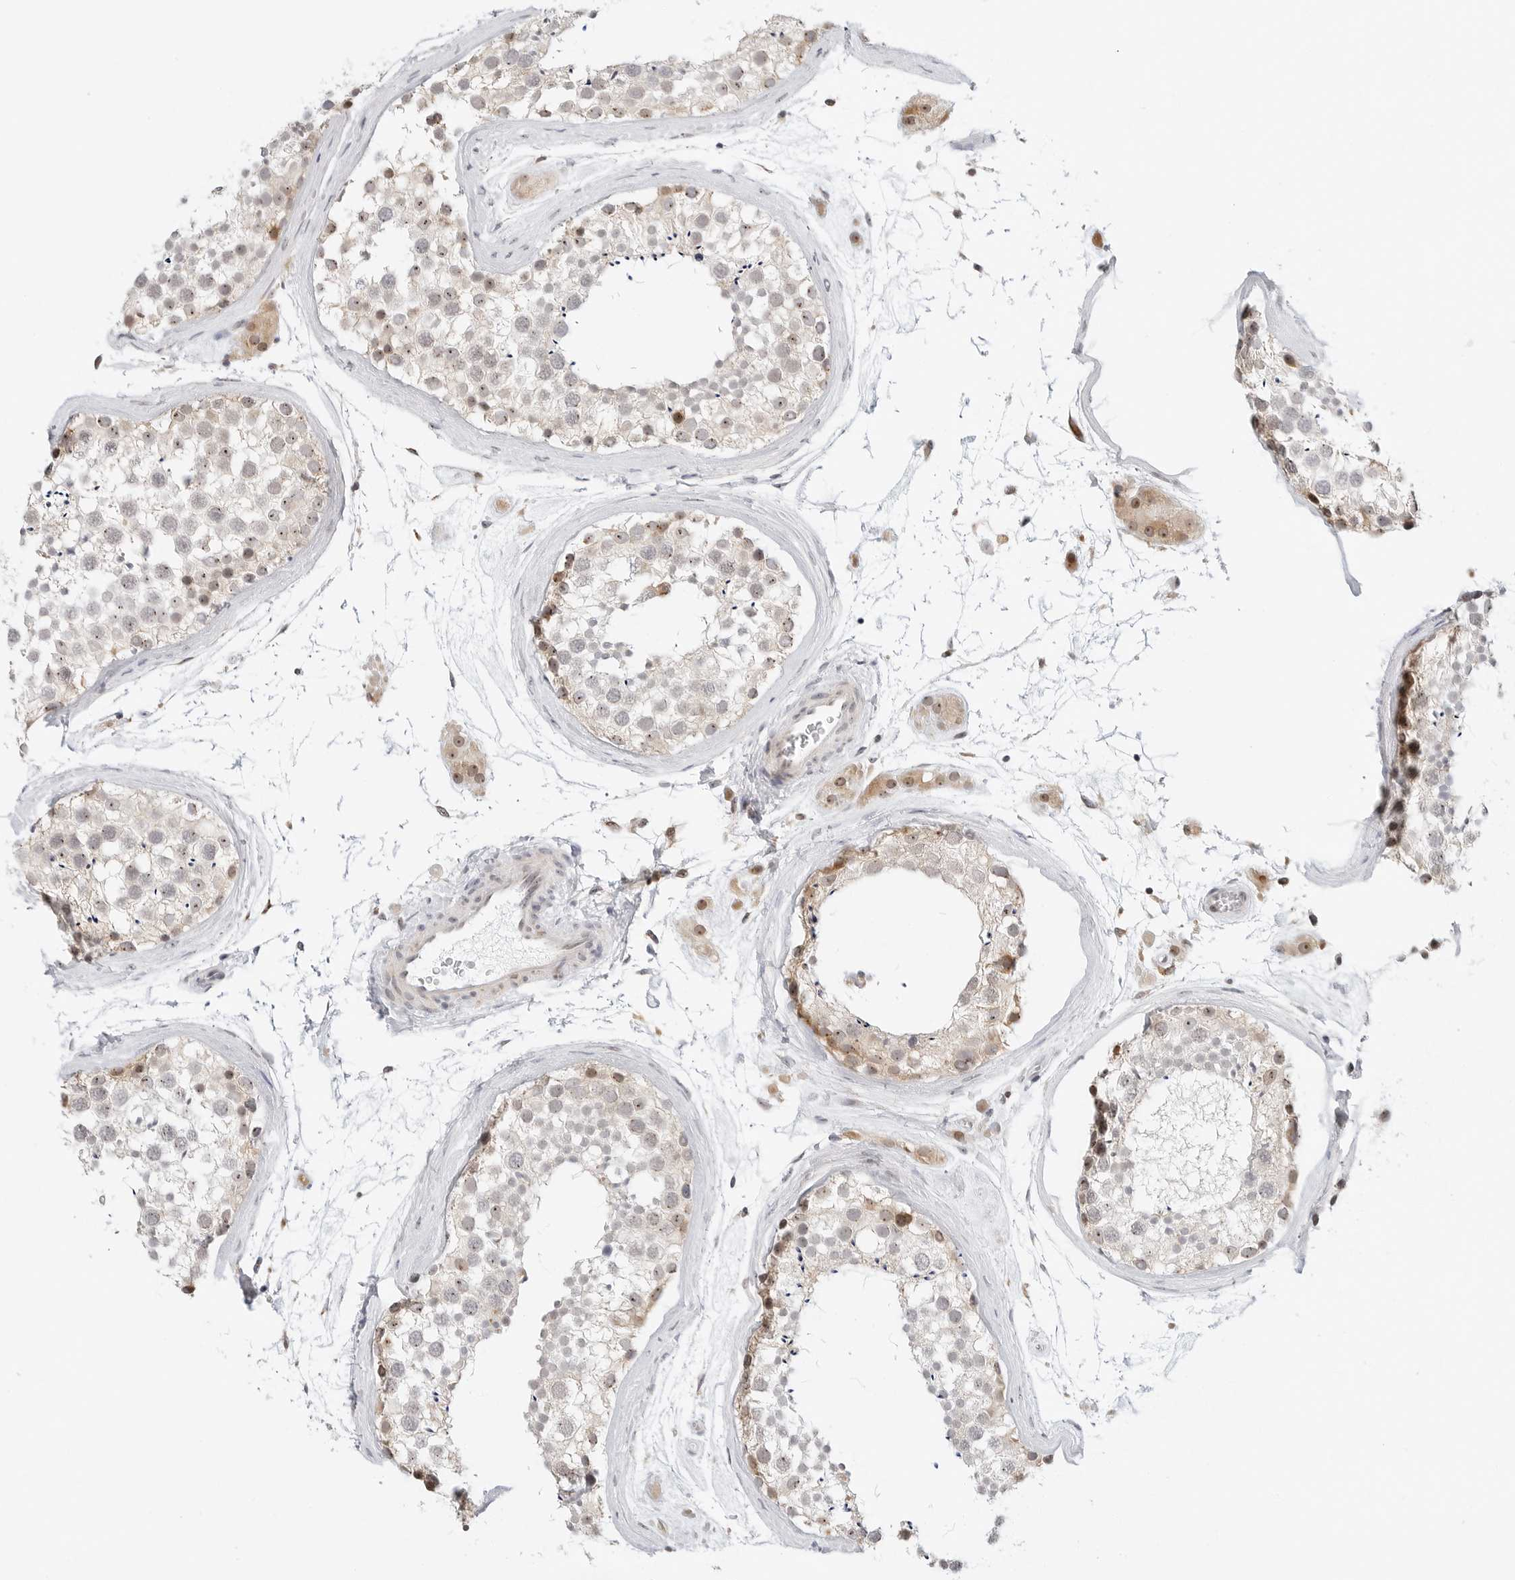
{"staining": {"intensity": "moderate", "quantity": "<25%", "location": "cytoplasmic/membranous,nuclear"}, "tissue": "testis", "cell_type": "Cells in seminiferous ducts", "image_type": "normal", "snomed": [{"axis": "morphology", "description": "Normal tissue, NOS"}, {"axis": "topography", "description": "Testis"}], "caption": "This image demonstrates immunohistochemistry (IHC) staining of unremarkable testis, with low moderate cytoplasmic/membranous,nuclear staining in approximately <25% of cells in seminiferous ducts.", "gene": "RIMKLA", "patient": {"sex": "male", "age": 46}}